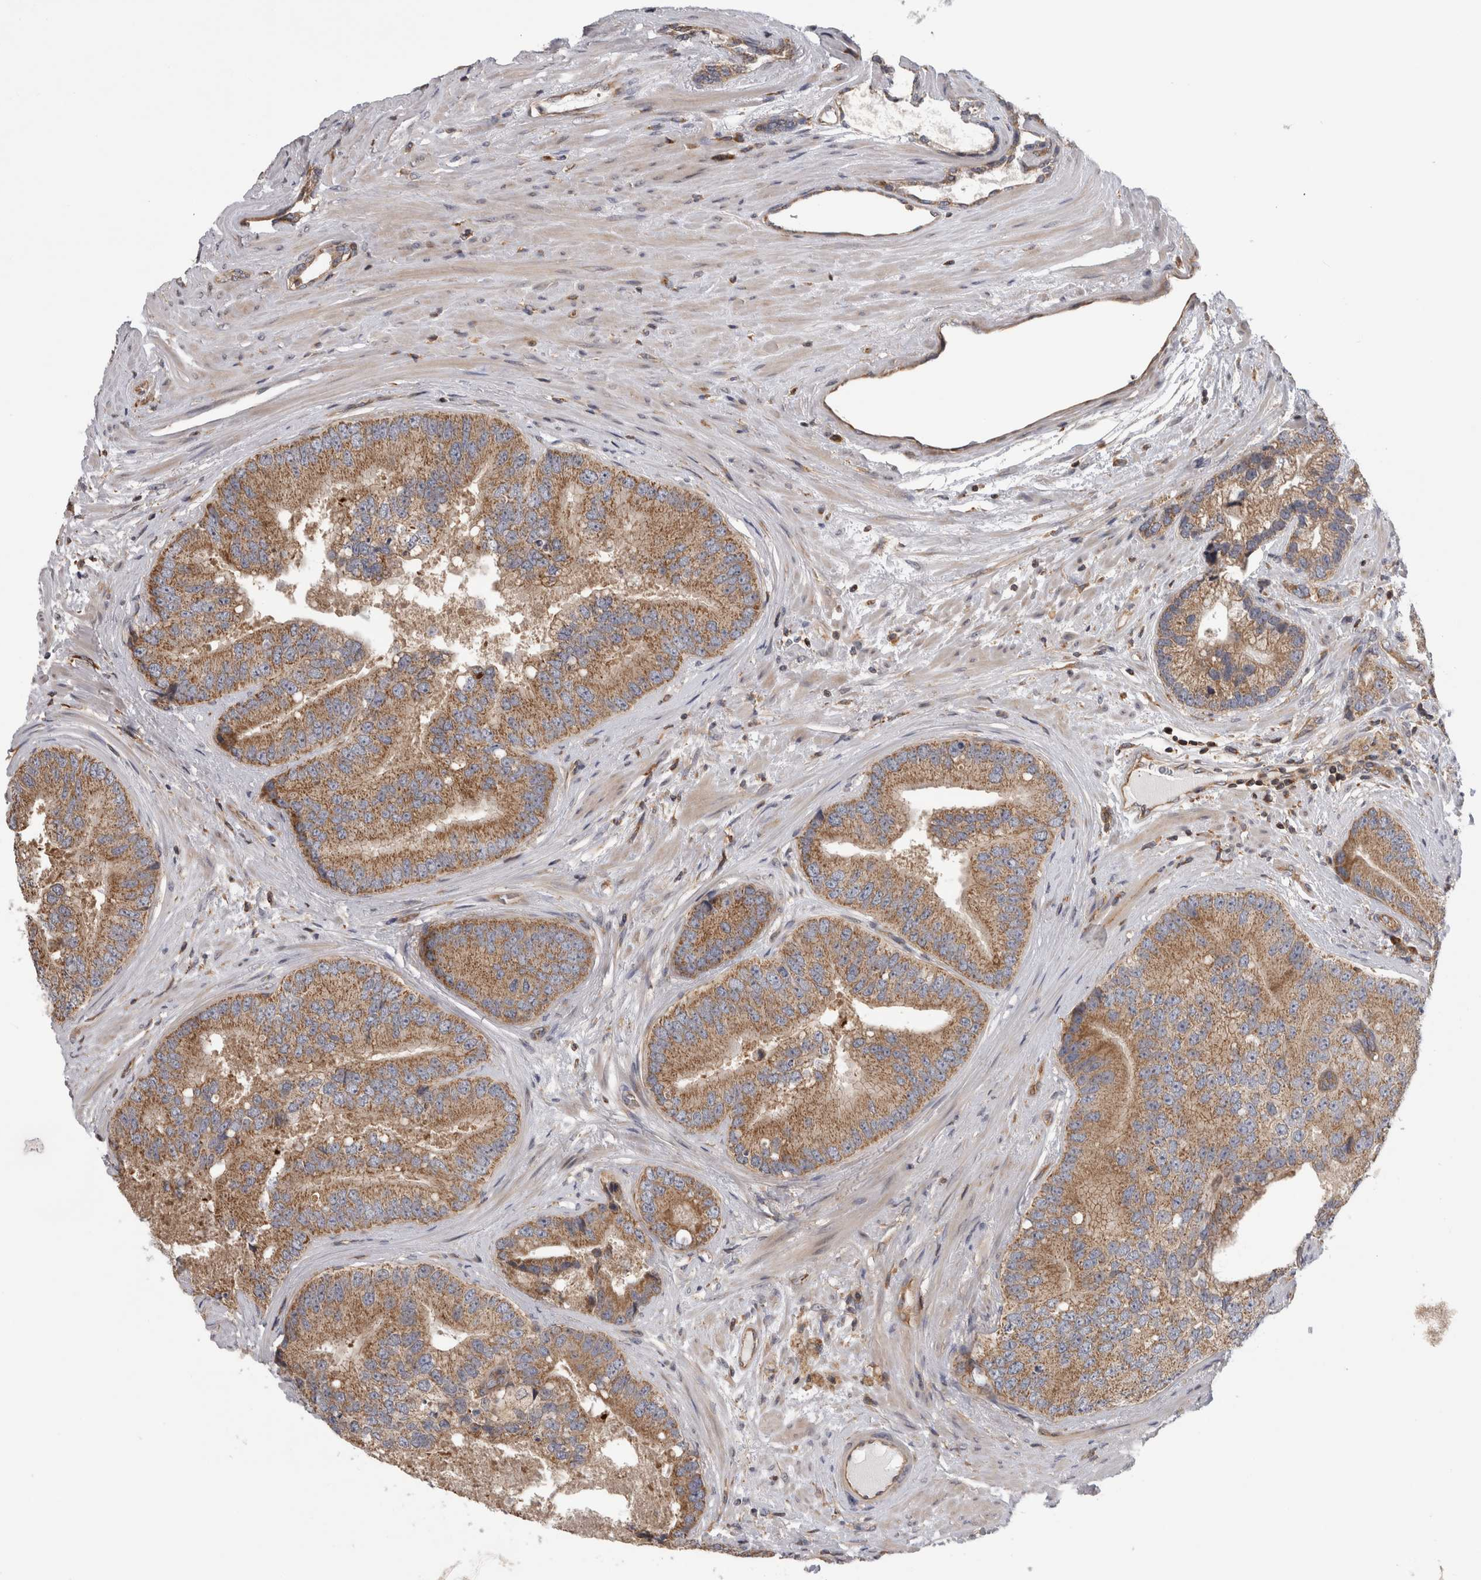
{"staining": {"intensity": "moderate", "quantity": ">75%", "location": "cytoplasmic/membranous"}, "tissue": "prostate cancer", "cell_type": "Tumor cells", "image_type": "cancer", "snomed": [{"axis": "morphology", "description": "Adenocarcinoma, High grade"}, {"axis": "topography", "description": "Prostate"}], "caption": "An immunohistochemistry (IHC) image of neoplastic tissue is shown. Protein staining in brown highlights moderate cytoplasmic/membranous positivity in prostate adenocarcinoma (high-grade) within tumor cells.", "gene": "GRIK2", "patient": {"sex": "male", "age": 70}}